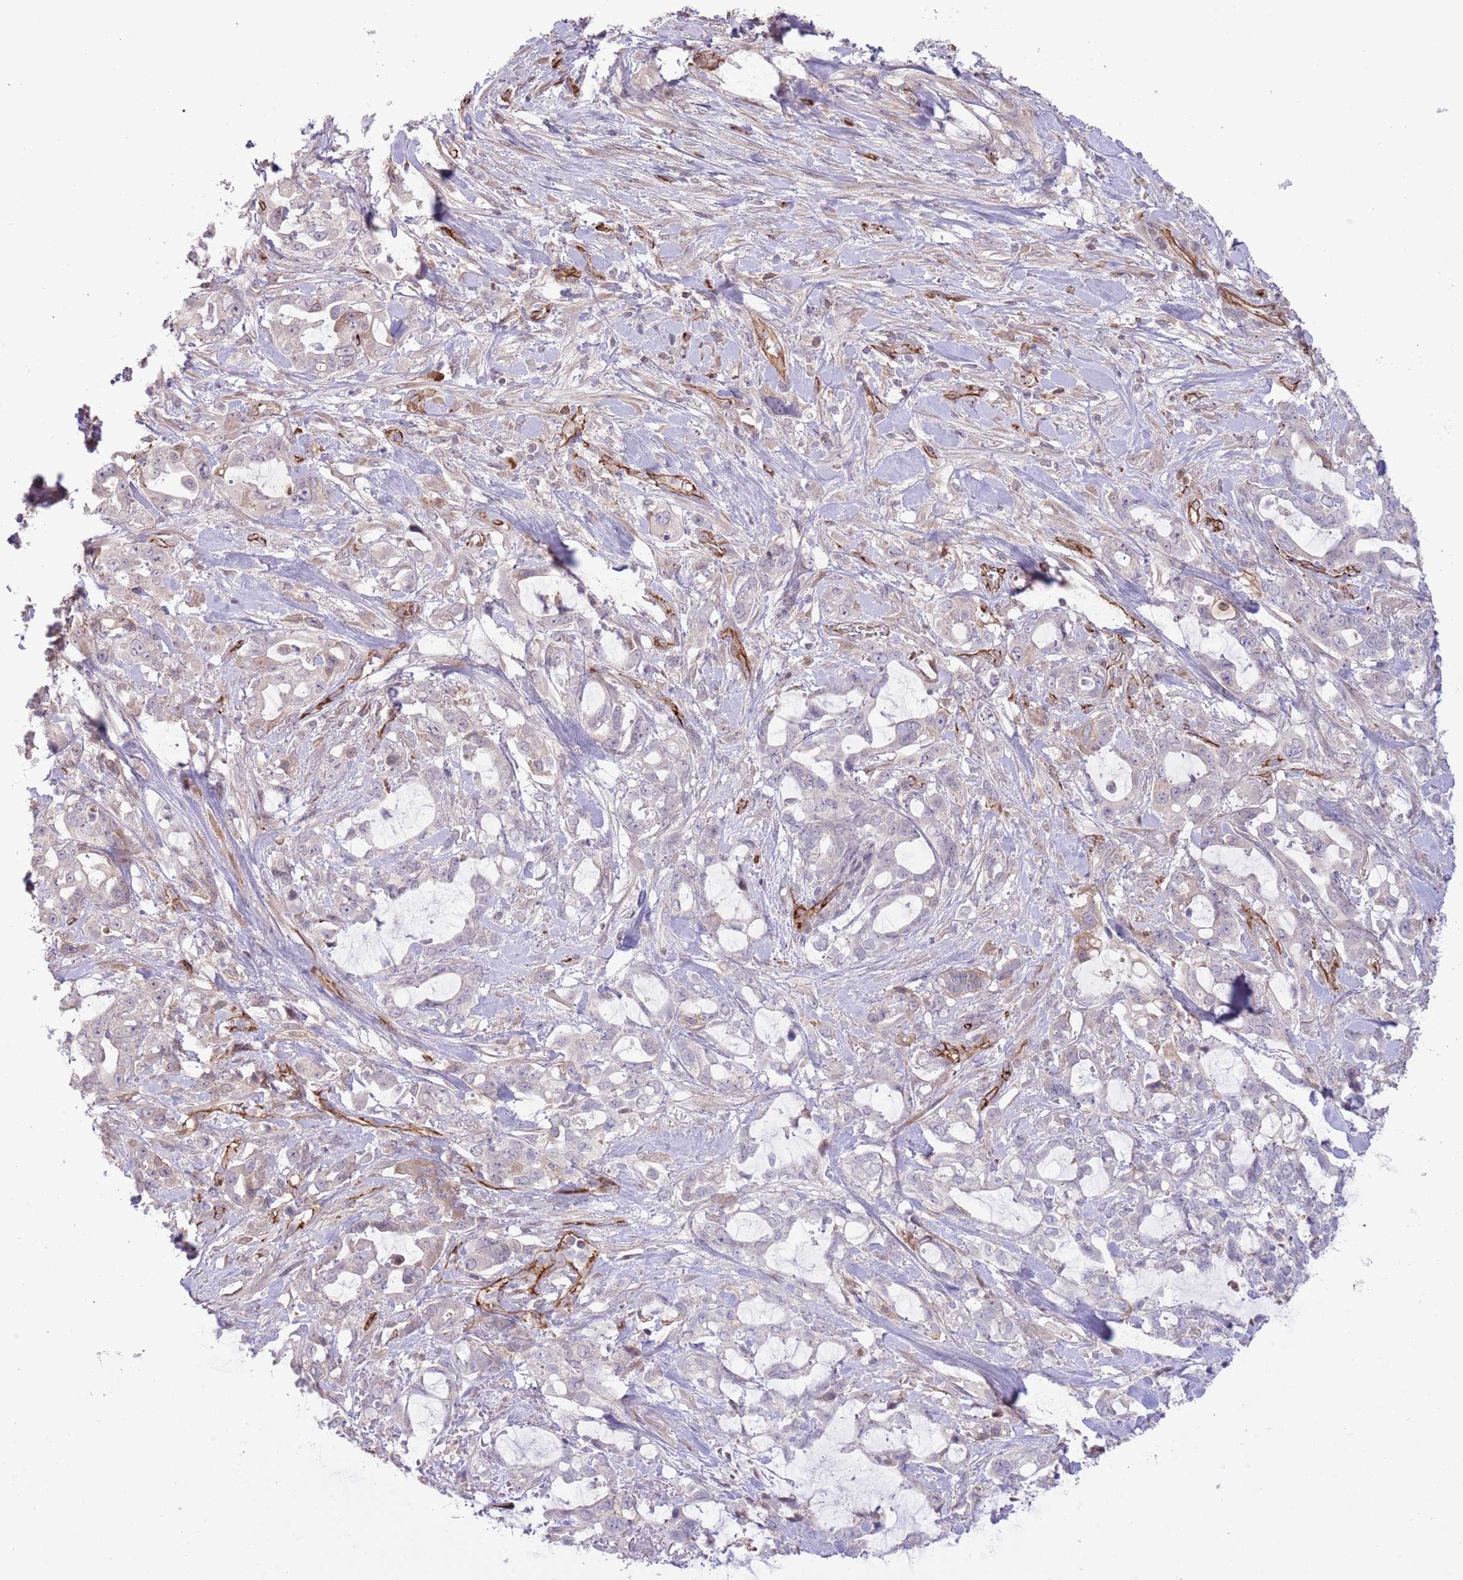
{"staining": {"intensity": "negative", "quantity": "none", "location": "none"}, "tissue": "pancreatic cancer", "cell_type": "Tumor cells", "image_type": "cancer", "snomed": [{"axis": "morphology", "description": "Adenocarcinoma, NOS"}, {"axis": "topography", "description": "Pancreas"}], "caption": "Image shows no significant protein positivity in tumor cells of adenocarcinoma (pancreatic).", "gene": "DPP10", "patient": {"sex": "female", "age": 61}}